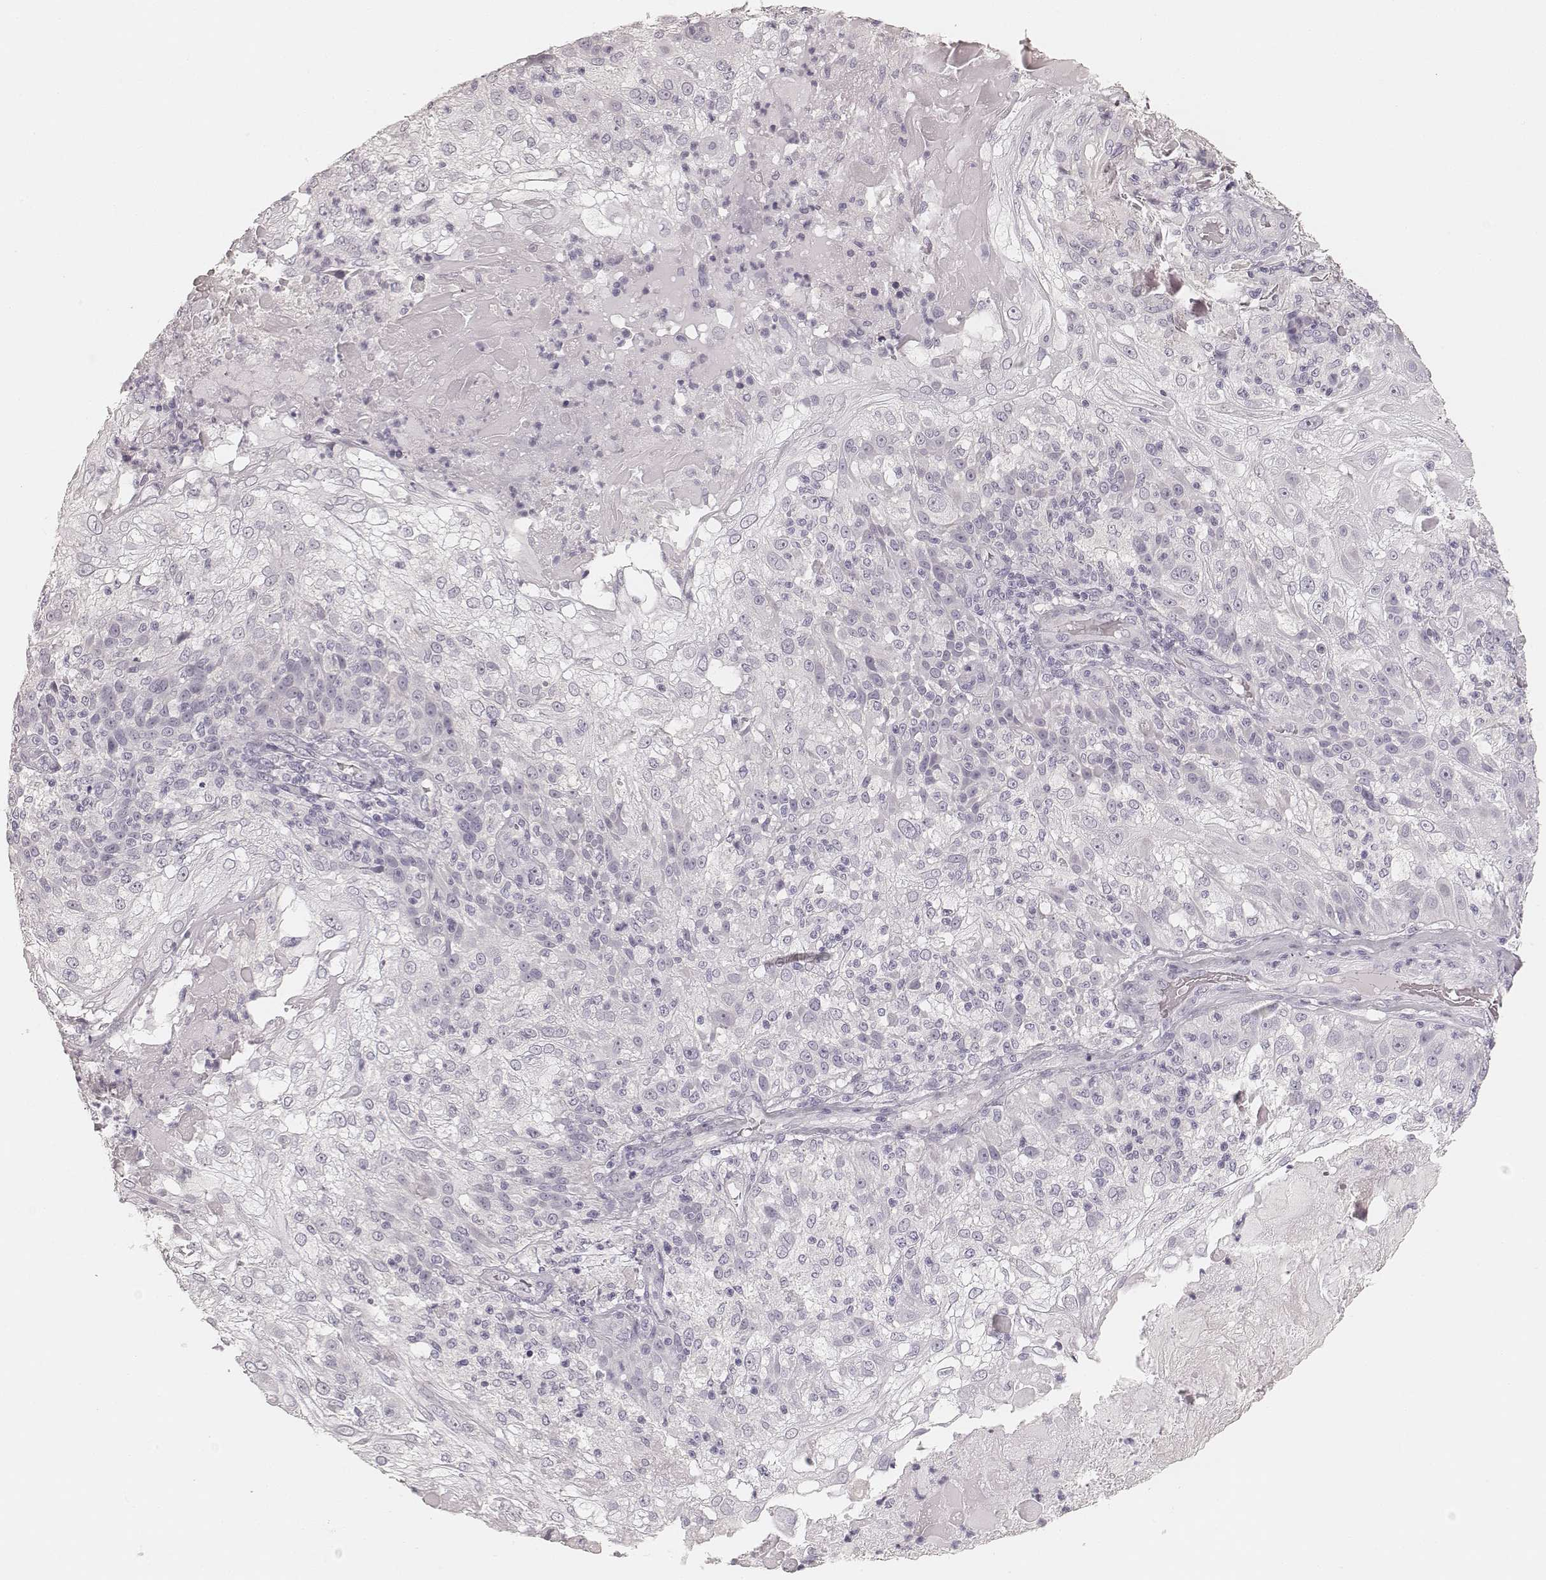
{"staining": {"intensity": "negative", "quantity": "none", "location": "none"}, "tissue": "skin cancer", "cell_type": "Tumor cells", "image_type": "cancer", "snomed": [{"axis": "morphology", "description": "Normal tissue, NOS"}, {"axis": "morphology", "description": "Squamous cell carcinoma, NOS"}, {"axis": "topography", "description": "Skin"}], "caption": "This is an immunohistochemistry micrograph of skin cancer (squamous cell carcinoma). There is no staining in tumor cells.", "gene": "HNF4G", "patient": {"sex": "female", "age": 83}}